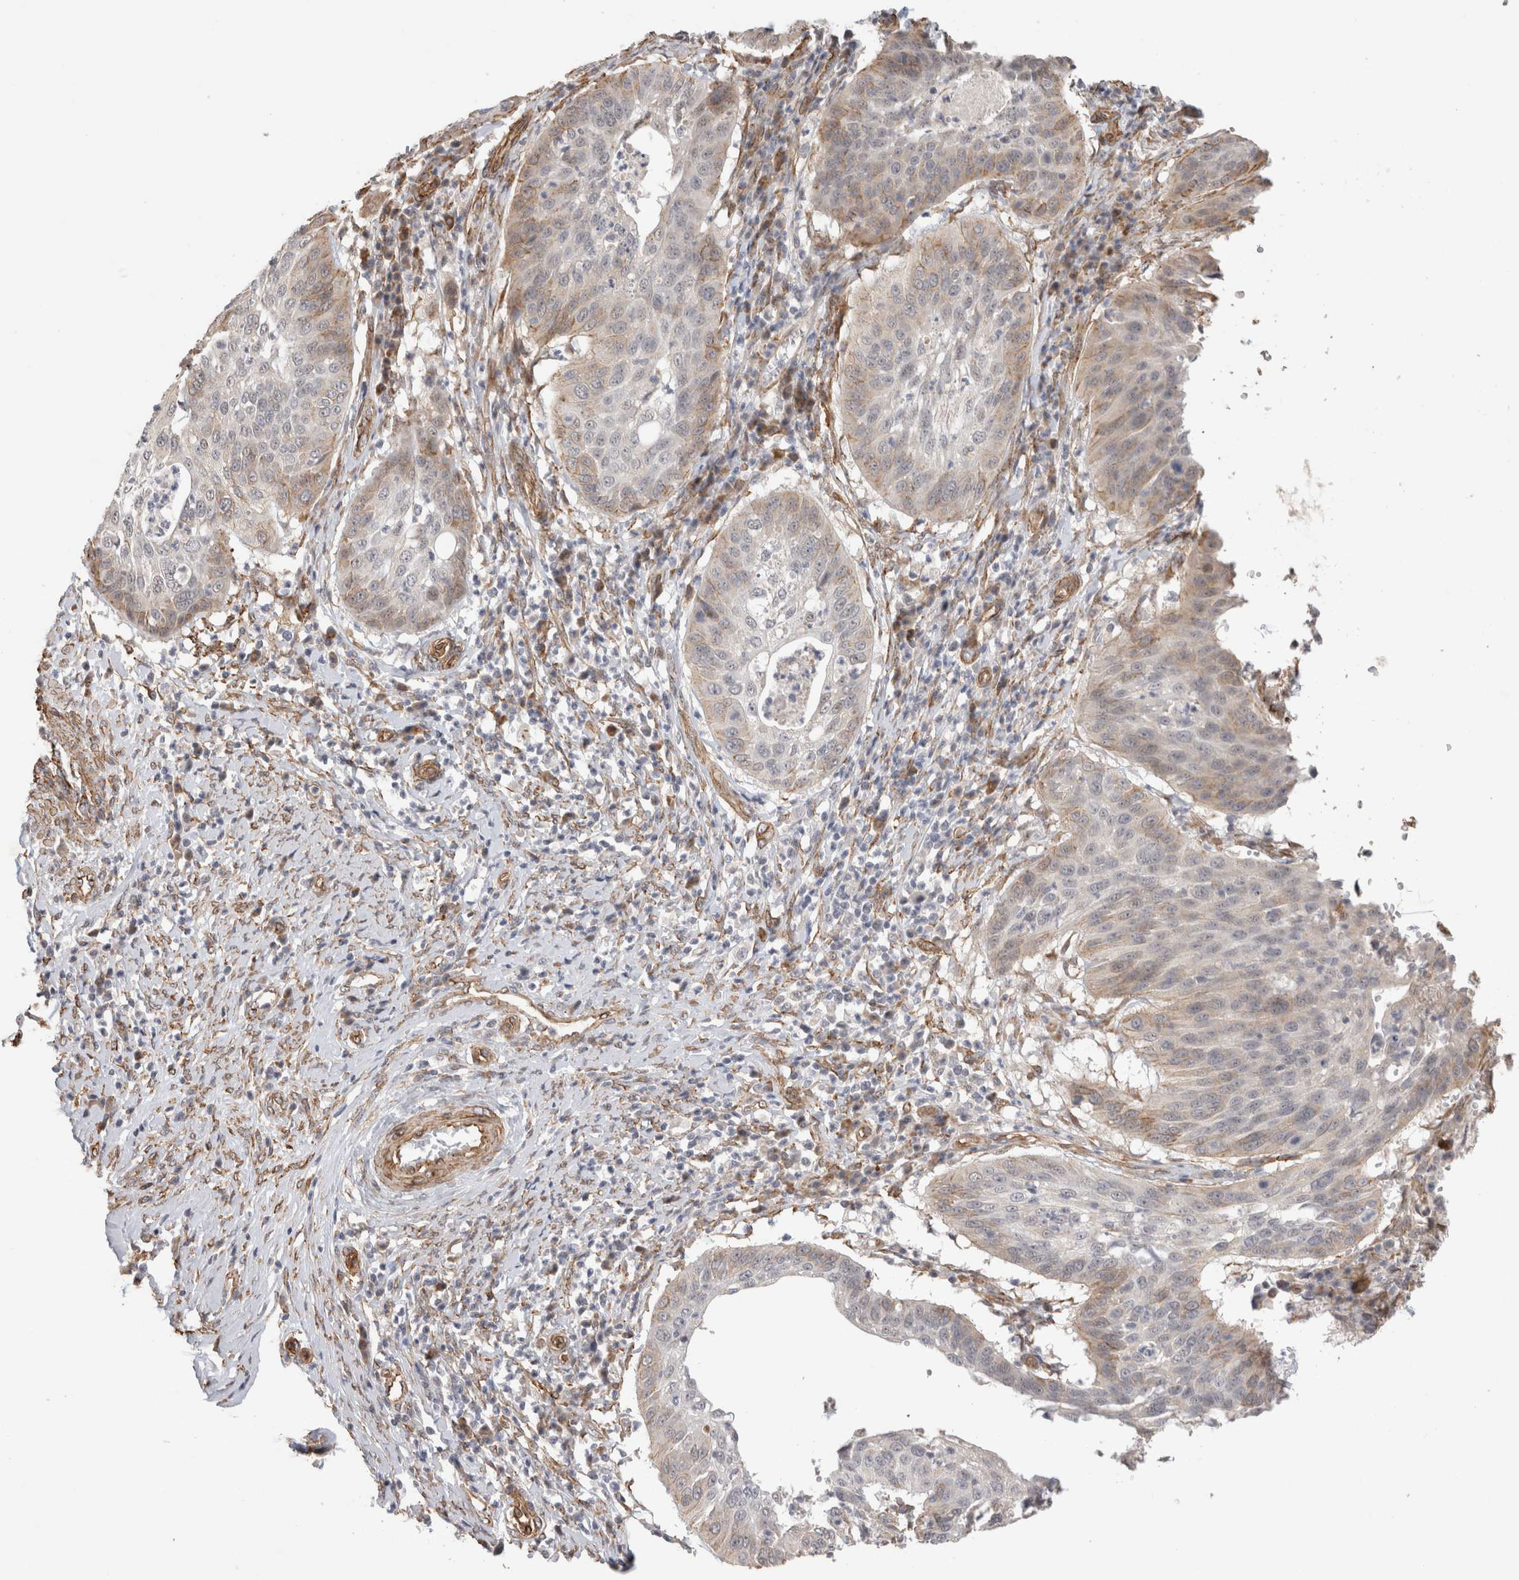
{"staining": {"intensity": "weak", "quantity": "25%-75%", "location": "cytoplasmic/membranous"}, "tissue": "cervical cancer", "cell_type": "Tumor cells", "image_type": "cancer", "snomed": [{"axis": "morphology", "description": "Normal tissue, NOS"}, {"axis": "morphology", "description": "Squamous cell carcinoma, NOS"}, {"axis": "topography", "description": "Cervix"}], "caption": "Squamous cell carcinoma (cervical) was stained to show a protein in brown. There is low levels of weak cytoplasmic/membranous positivity in about 25%-75% of tumor cells.", "gene": "CAAP1", "patient": {"sex": "female", "age": 39}}